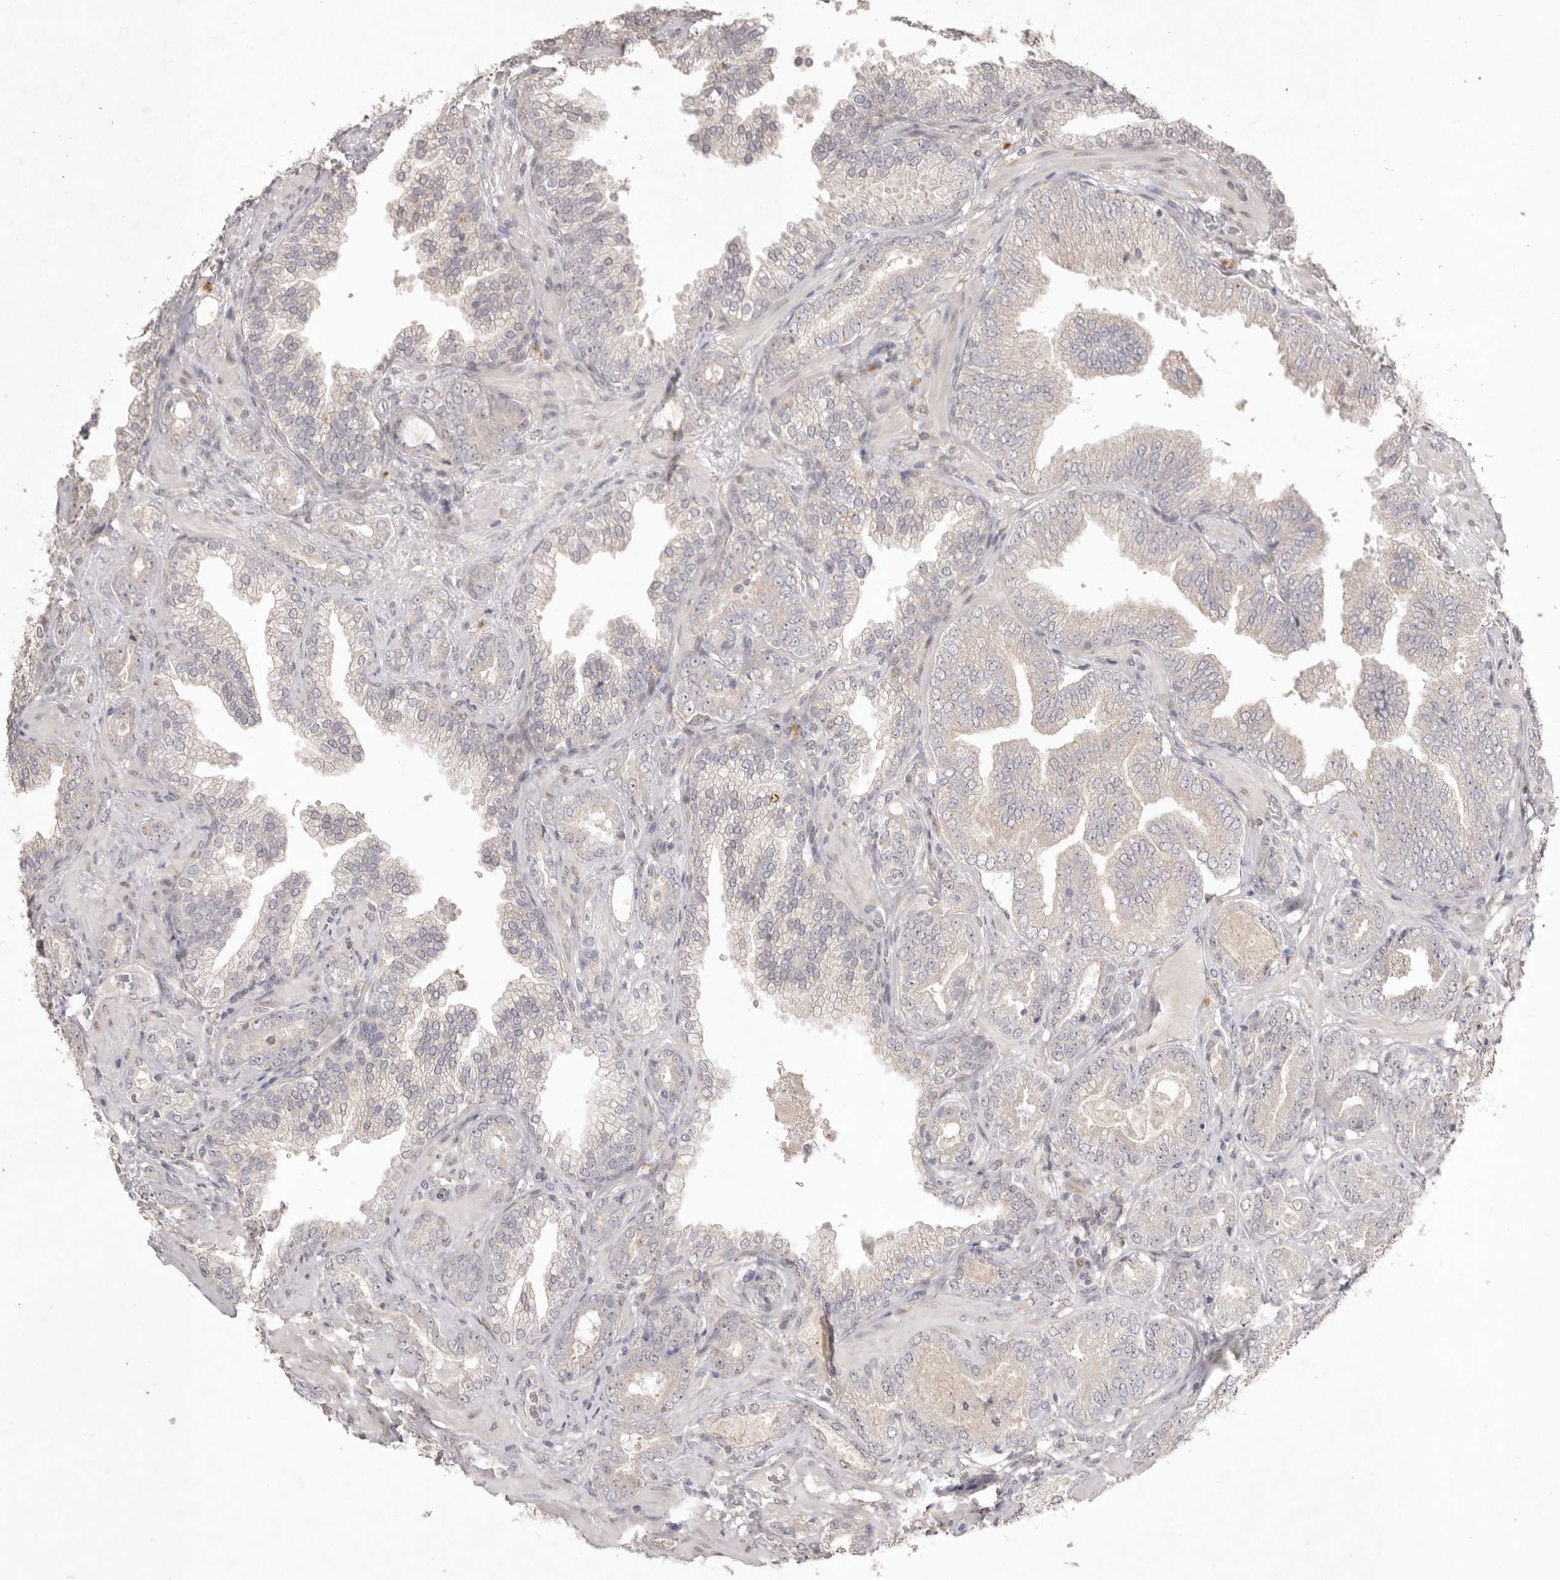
{"staining": {"intensity": "negative", "quantity": "none", "location": "none"}, "tissue": "prostate cancer", "cell_type": "Tumor cells", "image_type": "cancer", "snomed": [{"axis": "morphology", "description": "Adenocarcinoma, High grade"}, {"axis": "topography", "description": "Prostate"}], "caption": "This is an immunohistochemistry image of human prostate adenocarcinoma (high-grade). There is no expression in tumor cells.", "gene": "TADA1", "patient": {"sex": "male", "age": 58}}